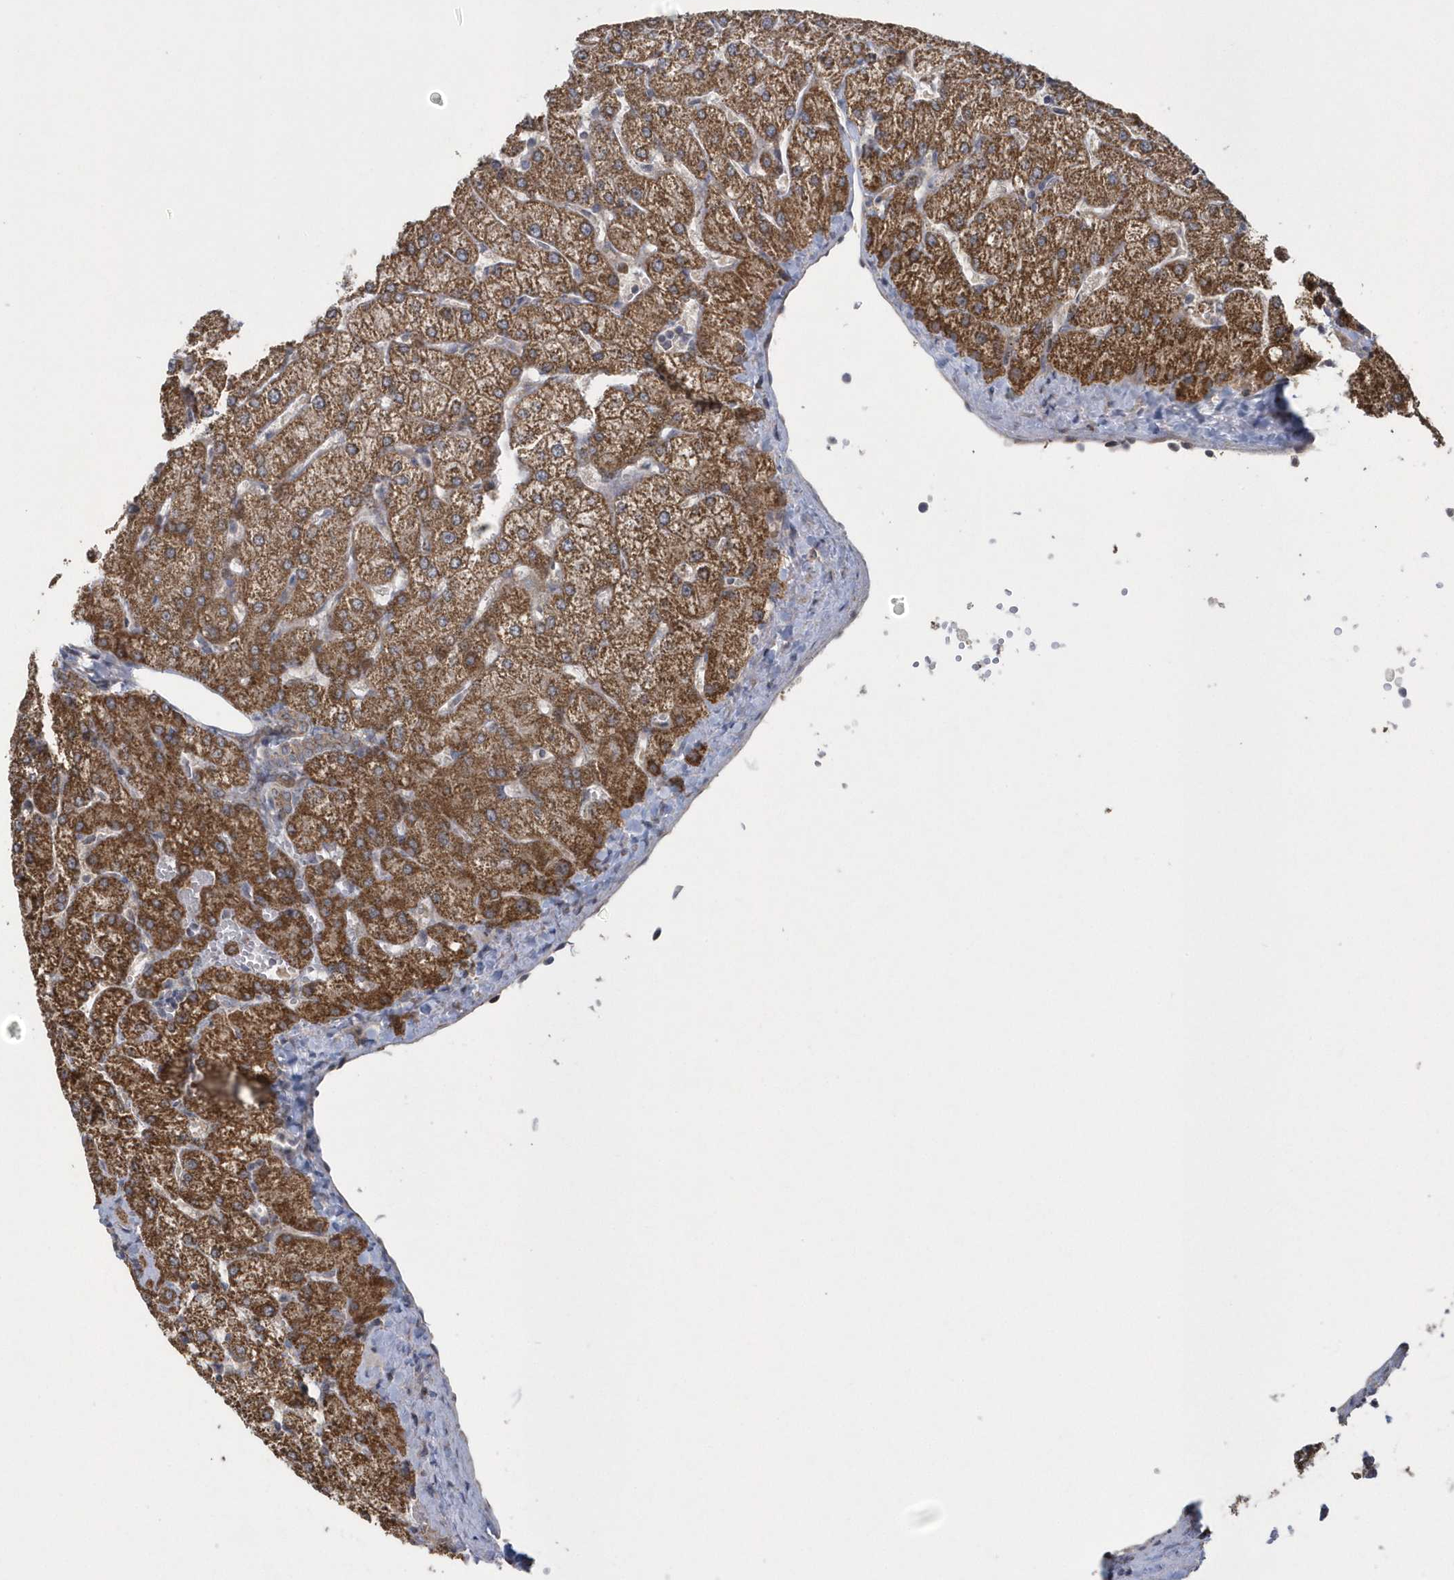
{"staining": {"intensity": "weak", "quantity": ">75%", "location": "cytoplasmic/membranous"}, "tissue": "liver", "cell_type": "Cholangiocytes", "image_type": "normal", "snomed": [{"axis": "morphology", "description": "Normal tissue, NOS"}, {"axis": "topography", "description": "Liver"}], "caption": "Protein expression analysis of benign human liver reveals weak cytoplasmic/membranous expression in about >75% of cholangiocytes. (IHC, brightfield microscopy, high magnification).", "gene": "SLX9", "patient": {"sex": "female", "age": 54}}